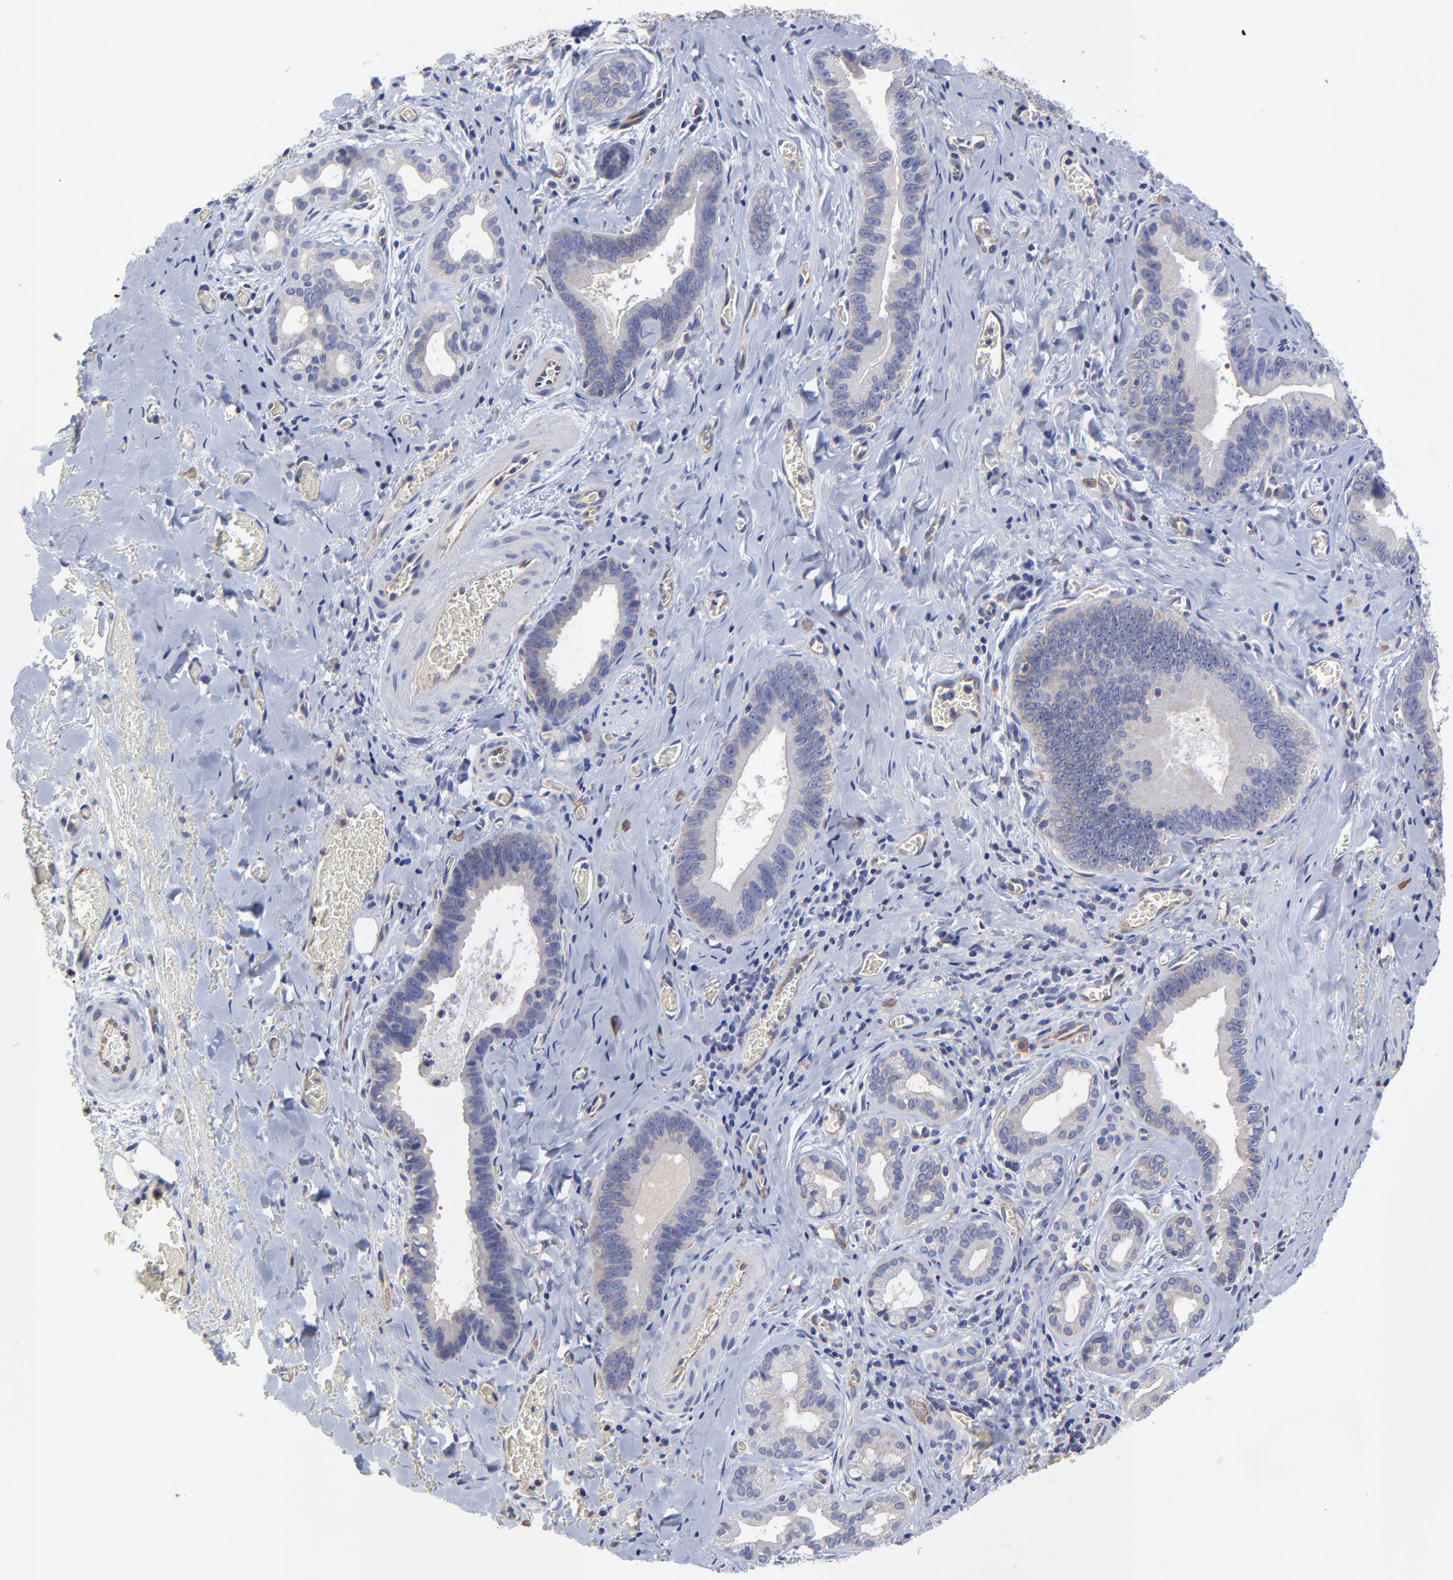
{"staining": {"intensity": "weak", "quantity": "<25%", "location": "cytoplasmic/membranous"}, "tissue": "liver cancer", "cell_type": "Tumor cells", "image_type": "cancer", "snomed": [{"axis": "morphology", "description": "Cholangiocarcinoma"}, {"axis": "topography", "description": "Liver"}], "caption": "Immunohistochemical staining of human cholangiocarcinoma (liver) shows no significant expression in tumor cells. (Brightfield microscopy of DAB (3,3'-diaminobenzidine) immunohistochemistry at high magnification).", "gene": "SULF2", "patient": {"sex": "female", "age": 55}}